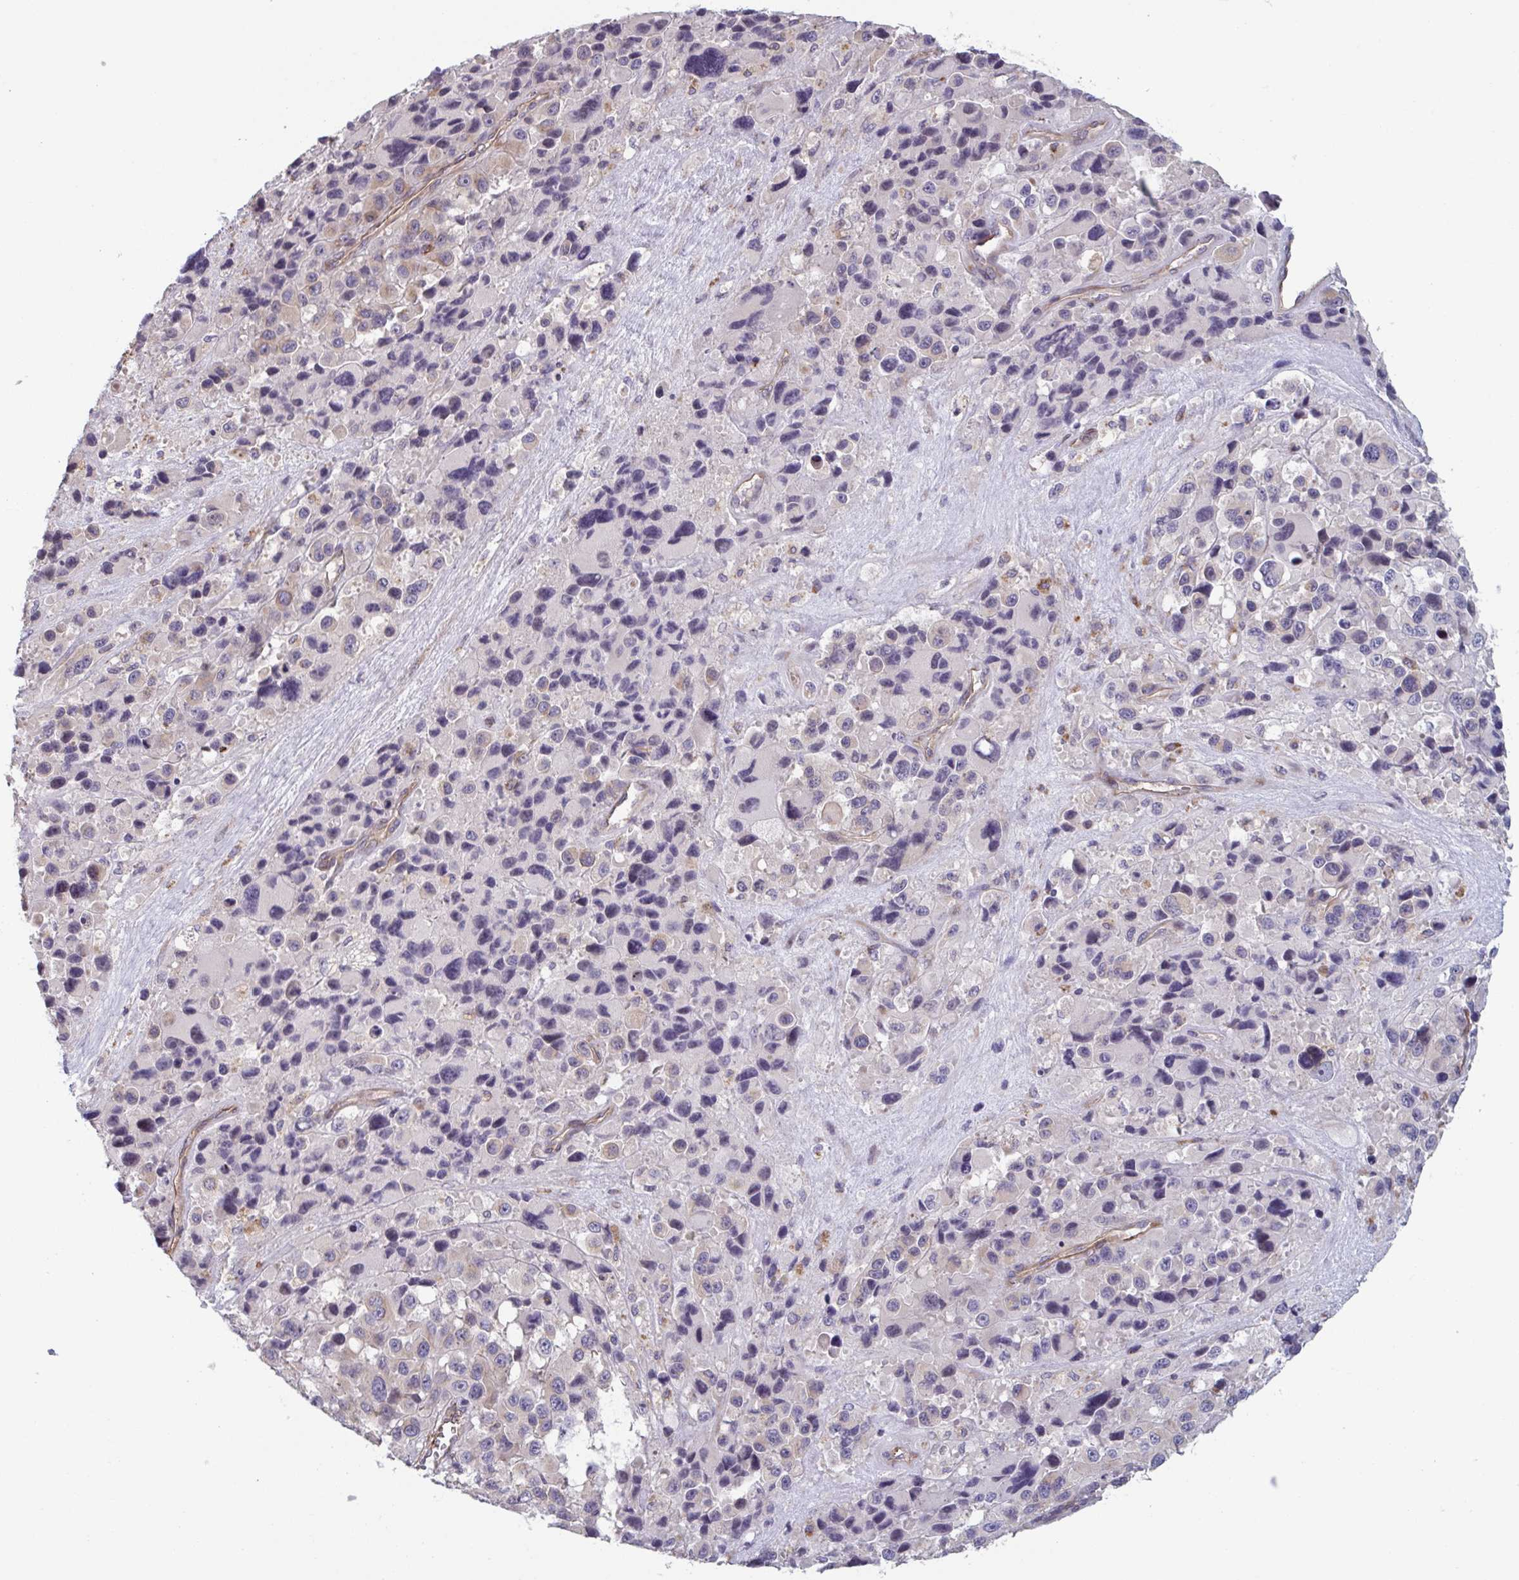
{"staining": {"intensity": "moderate", "quantity": "<25%", "location": "cytoplasmic/membranous"}, "tissue": "melanoma", "cell_type": "Tumor cells", "image_type": "cancer", "snomed": [{"axis": "morphology", "description": "Malignant melanoma, Metastatic site"}, {"axis": "topography", "description": "Lymph node"}], "caption": "Melanoma was stained to show a protein in brown. There is low levels of moderate cytoplasmic/membranous expression in about <25% of tumor cells. (DAB IHC with brightfield microscopy, high magnification).", "gene": "TNFSF10", "patient": {"sex": "female", "age": 65}}